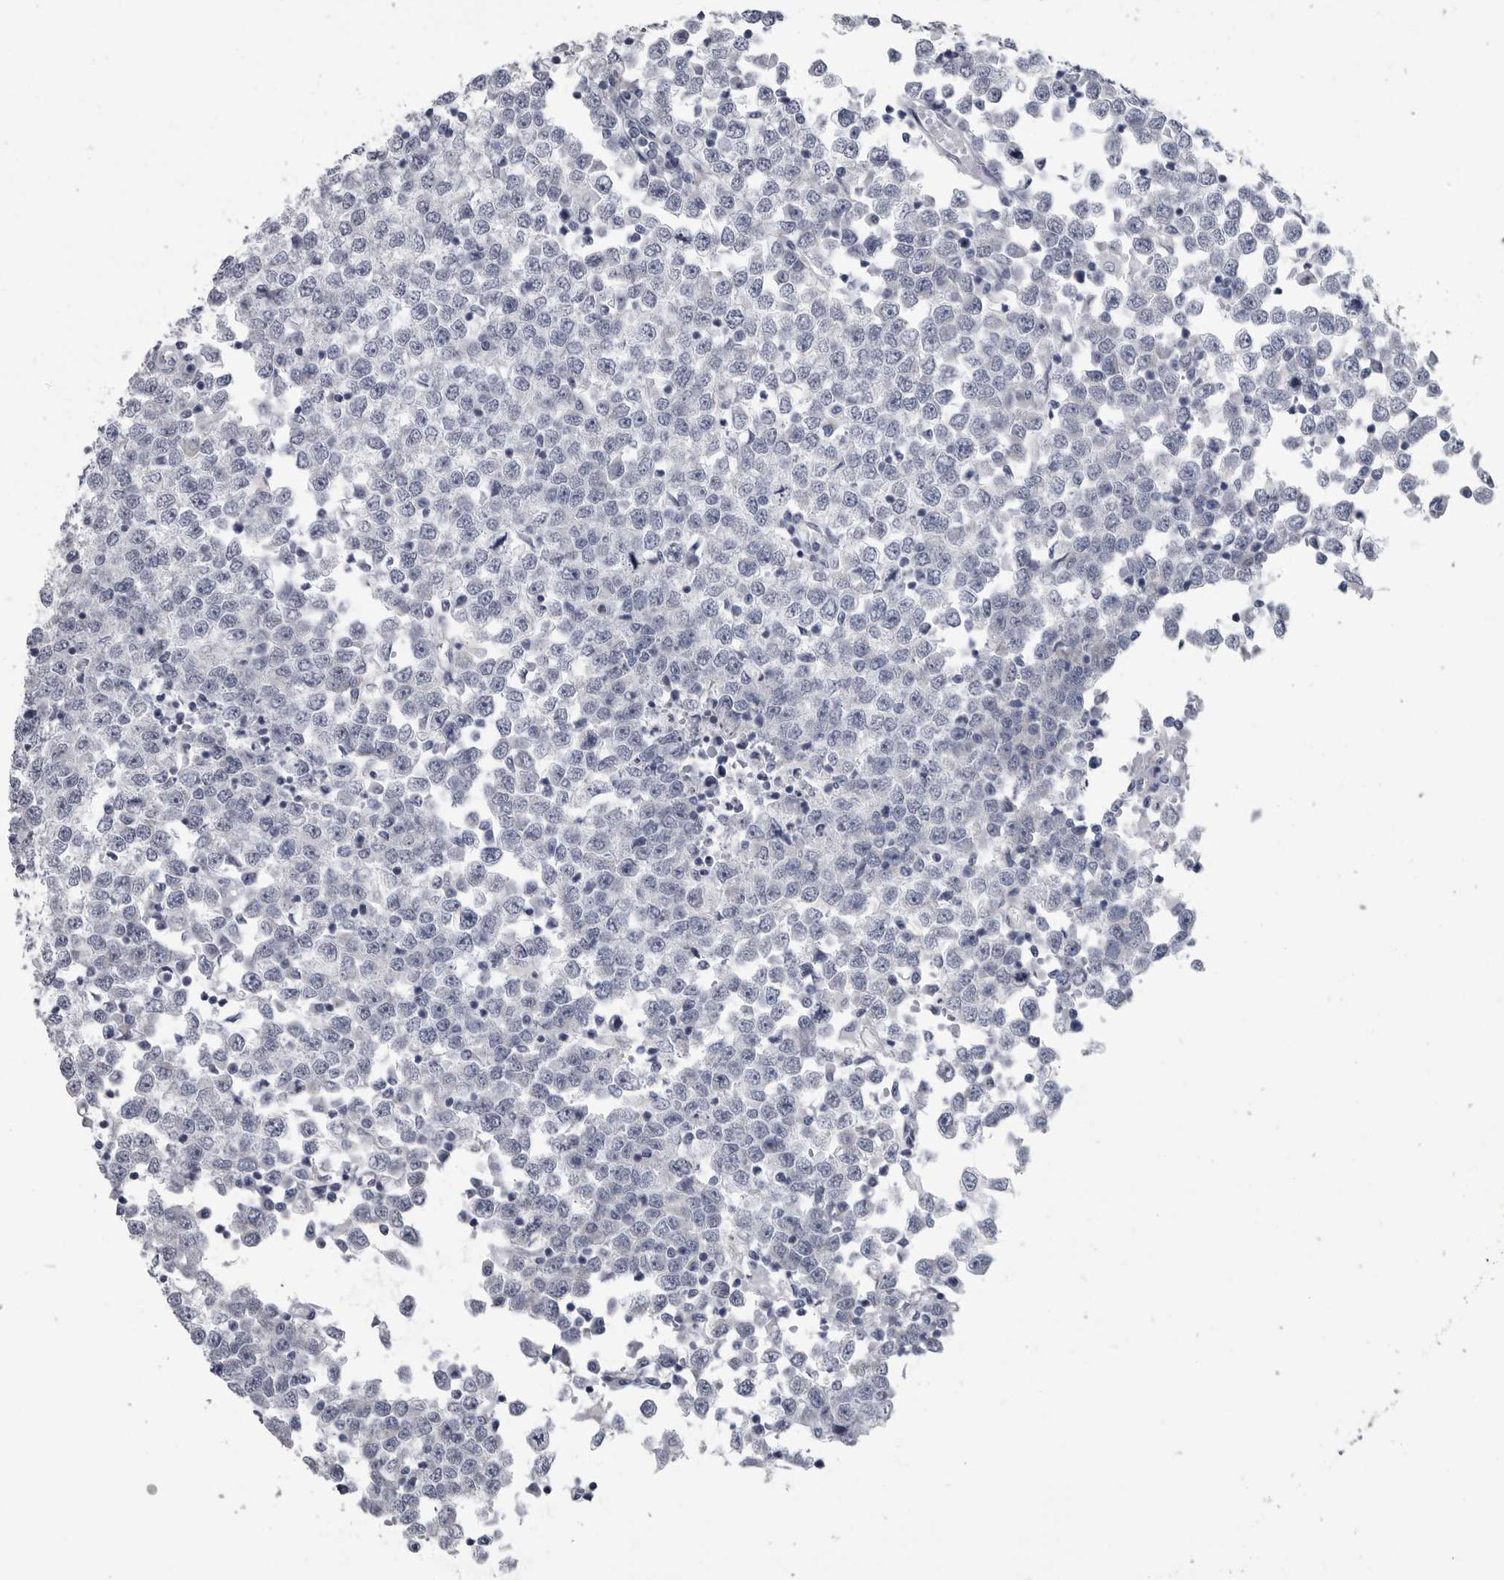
{"staining": {"intensity": "negative", "quantity": "none", "location": "none"}, "tissue": "testis cancer", "cell_type": "Tumor cells", "image_type": "cancer", "snomed": [{"axis": "morphology", "description": "Seminoma, NOS"}, {"axis": "topography", "description": "Testis"}], "caption": "Immunohistochemical staining of testis cancer (seminoma) displays no significant staining in tumor cells.", "gene": "MYOC", "patient": {"sex": "male", "age": 65}}